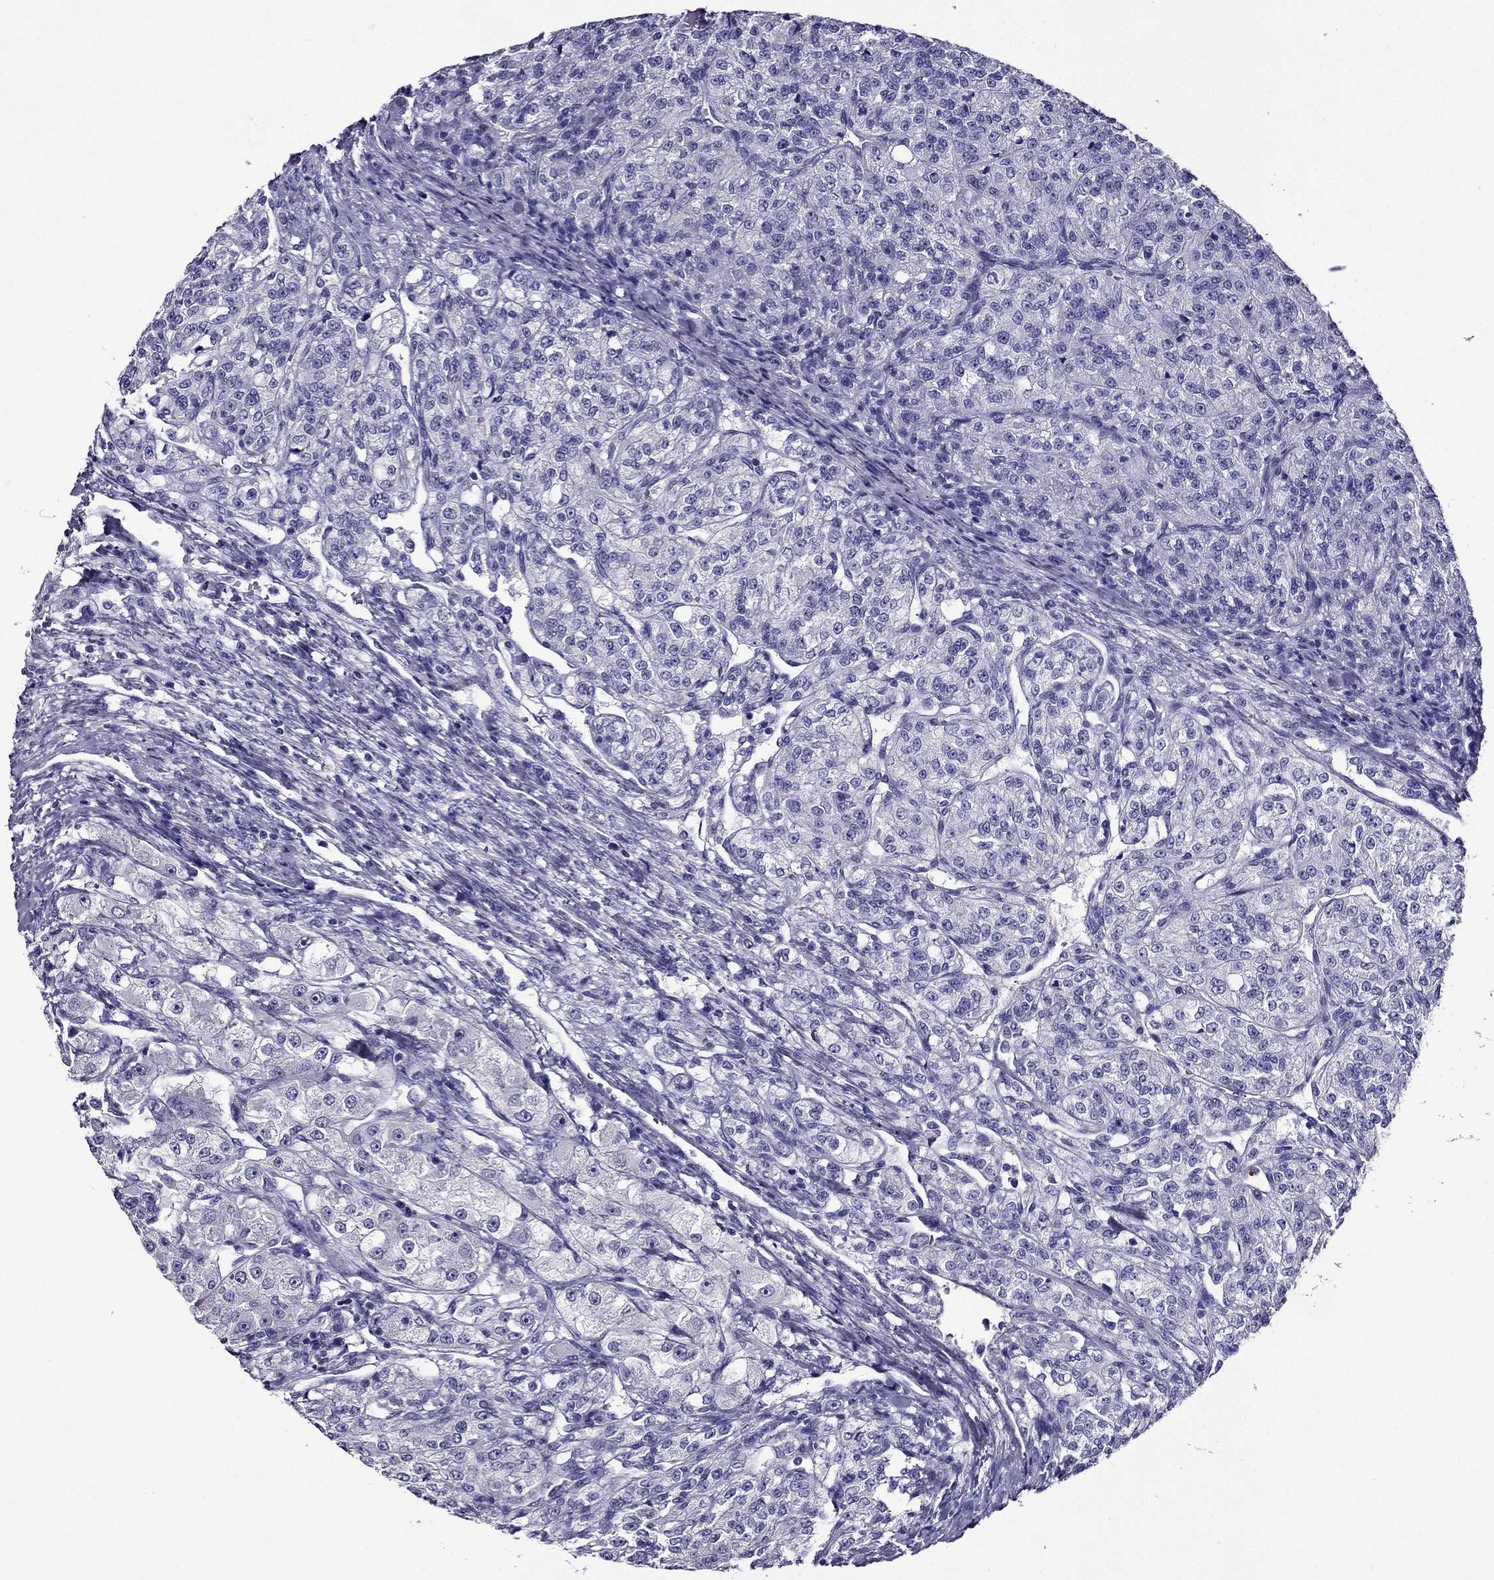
{"staining": {"intensity": "negative", "quantity": "none", "location": "none"}, "tissue": "renal cancer", "cell_type": "Tumor cells", "image_type": "cancer", "snomed": [{"axis": "morphology", "description": "Adenocarcinoma, NOS"}, {"axis": "topography", "description": "Kidney"}], "caption": "A histopathology image of adenocarcinoma (renal) stained for a protein reveals no brown staining in tumor cells.", "gene": "ZNF541", "patient": {"sex": "female", "age": 63}}